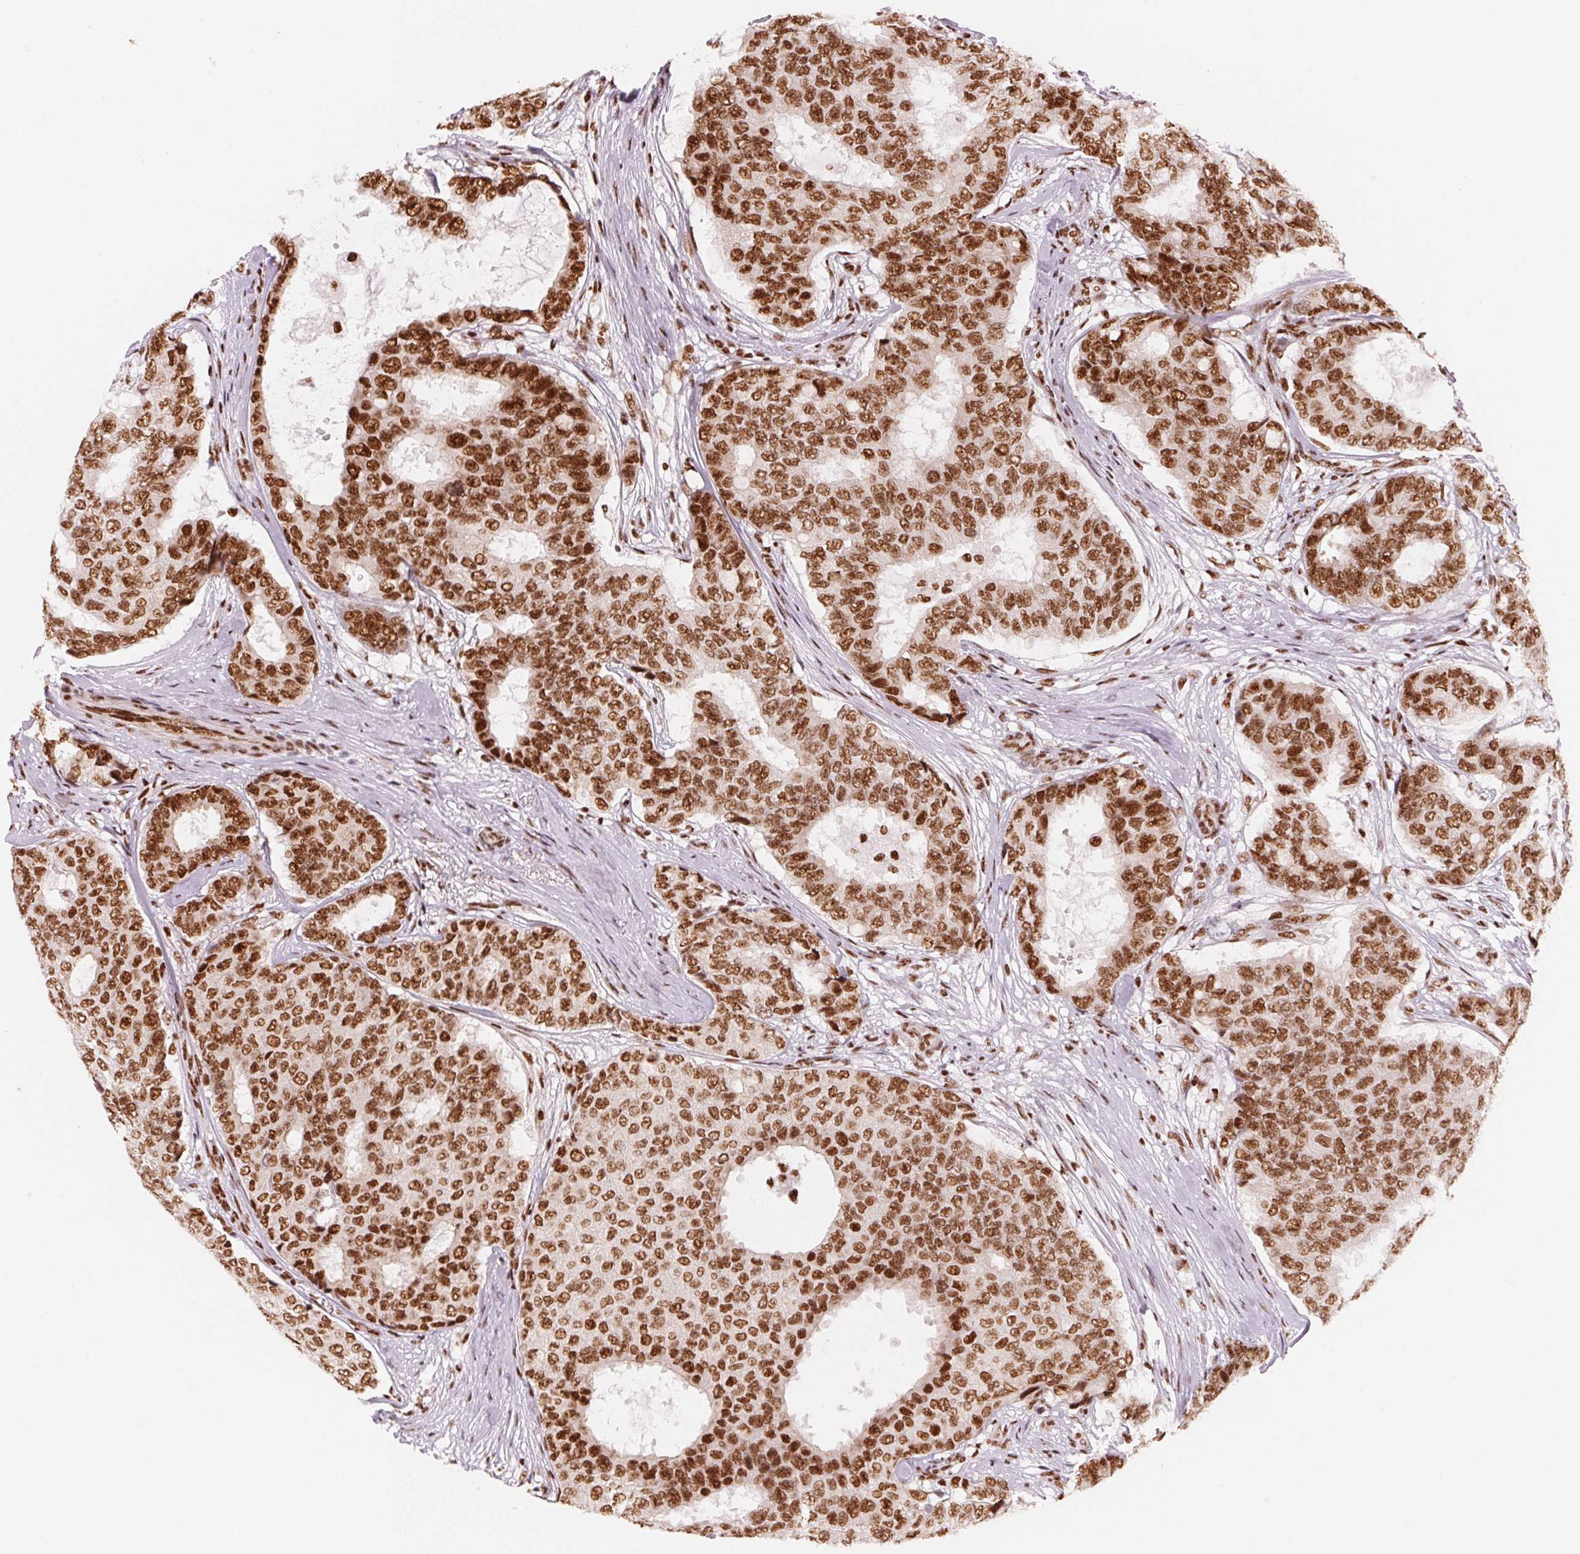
{"staining": {"intensity": "strong", "quantity": ">75%", "location": "nuclear"}, "tissue": "breast cancer", "cell_type": "Tumor cells", "image_type": "cancer", "snomed": [{"axis": "morphology", "description": "Duct carcinoma"}, {"axis": "topography", "description": "Breast"}], "caption": "Immunohistochemistry (IHC) photomicrograph of breast cancer (infiltrating ductal carcinoma) stained for a protein (brown), which shows high levels of strong nuclear positivity in approximately >75% of tumor cells.", "gene": "NXF1", "patient": {"sex": "female", "age": 75}}